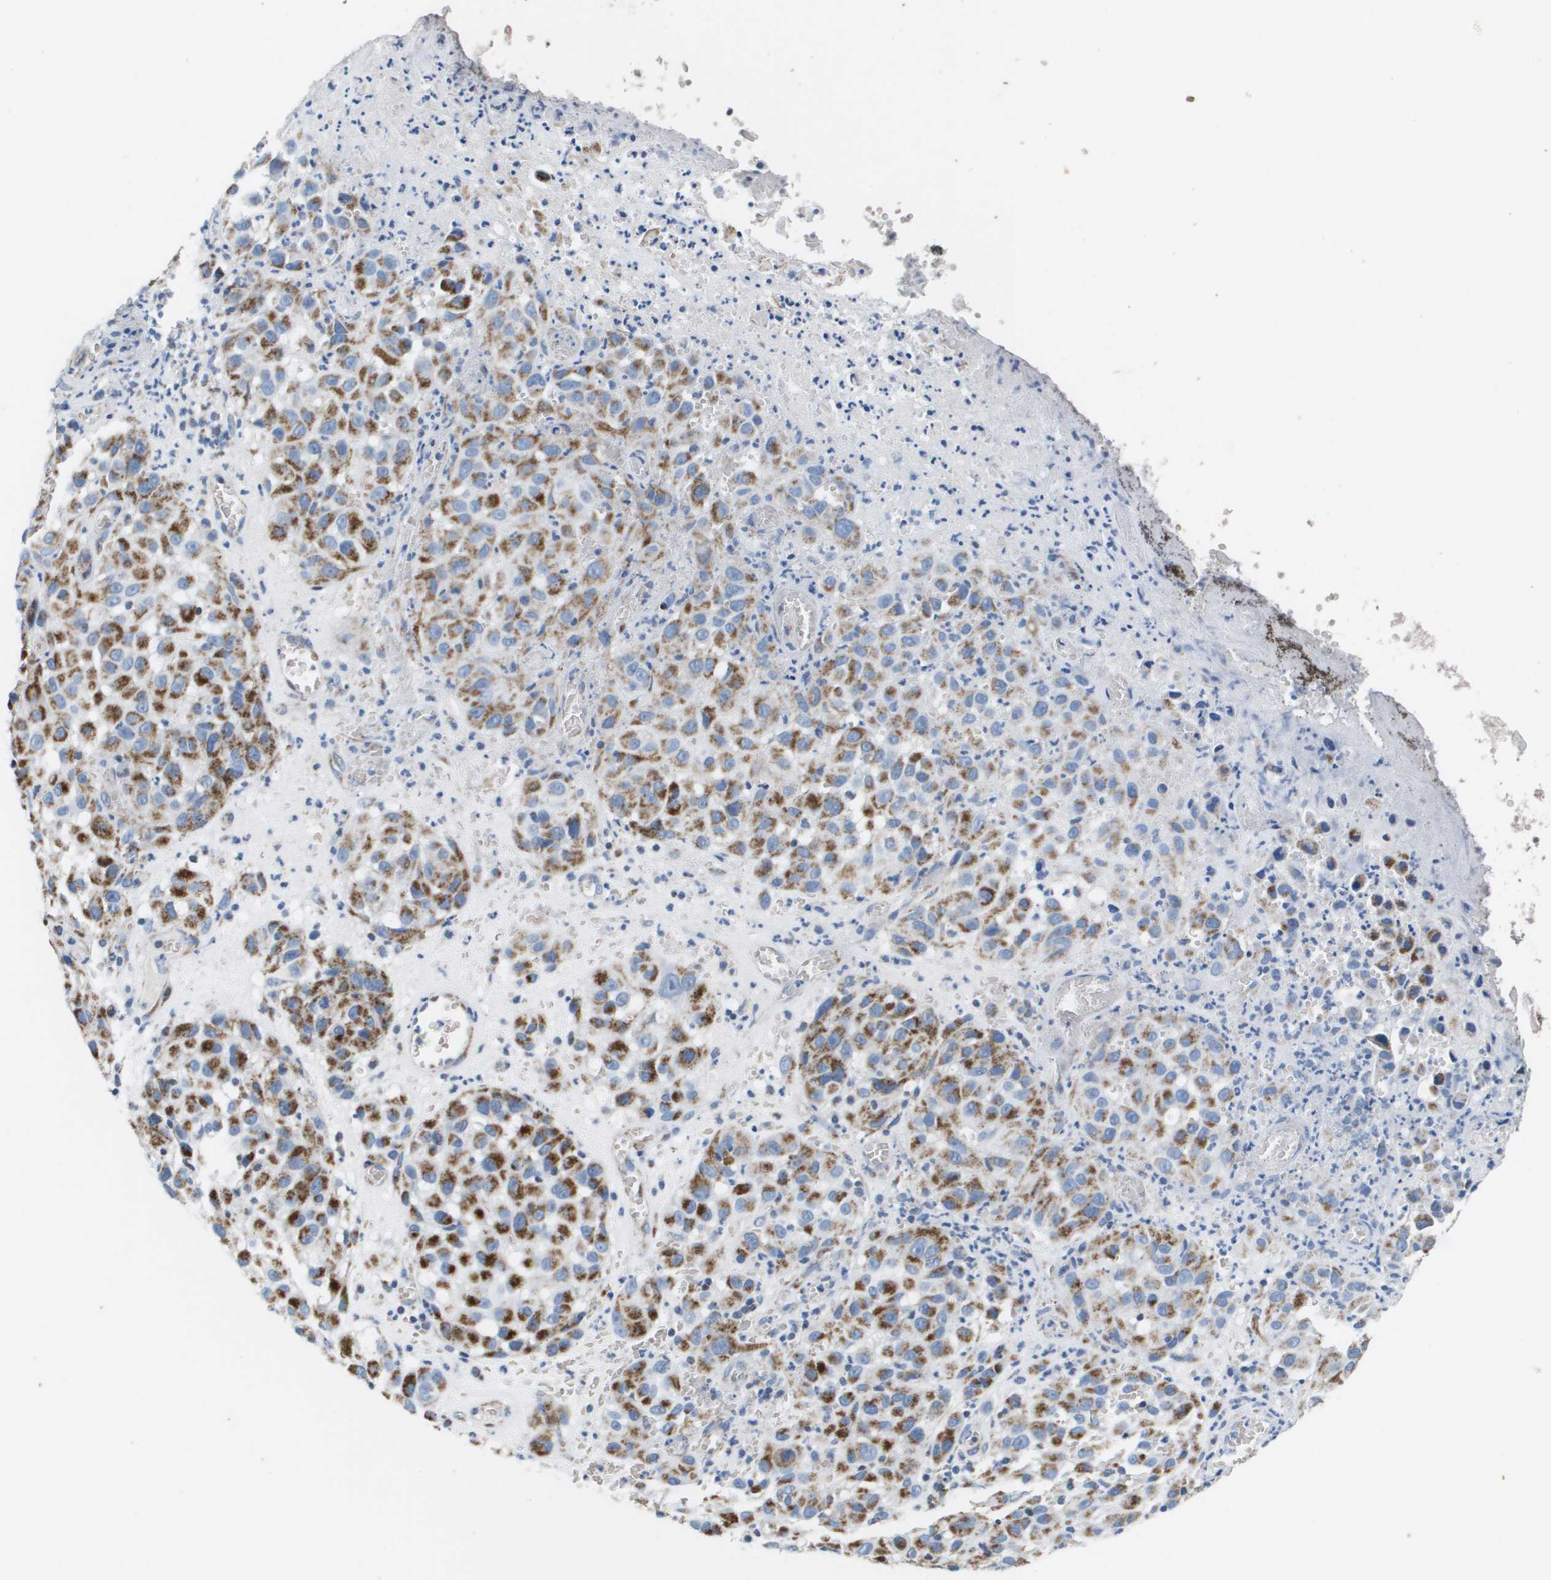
{"staining": {"intensity": "strong", "quantity": ">75%", "location": "cytoplasmic/membranous"}, "tissue": "melanoma", "cell_type": "Tumor cells", "image_type": "cancer", "snomed": [{"axis": "morphology", "description": "Malignant melanoma, NOS"}, {"axis": "topography", "description": "Skin"}], "caption": "A brown stain labels strong cytoplasmic/membranous expression of a protein in human melanoma tumor cells.", "gene": "ATP5F1B", "patient": {"sex": "female", "age": 21}}